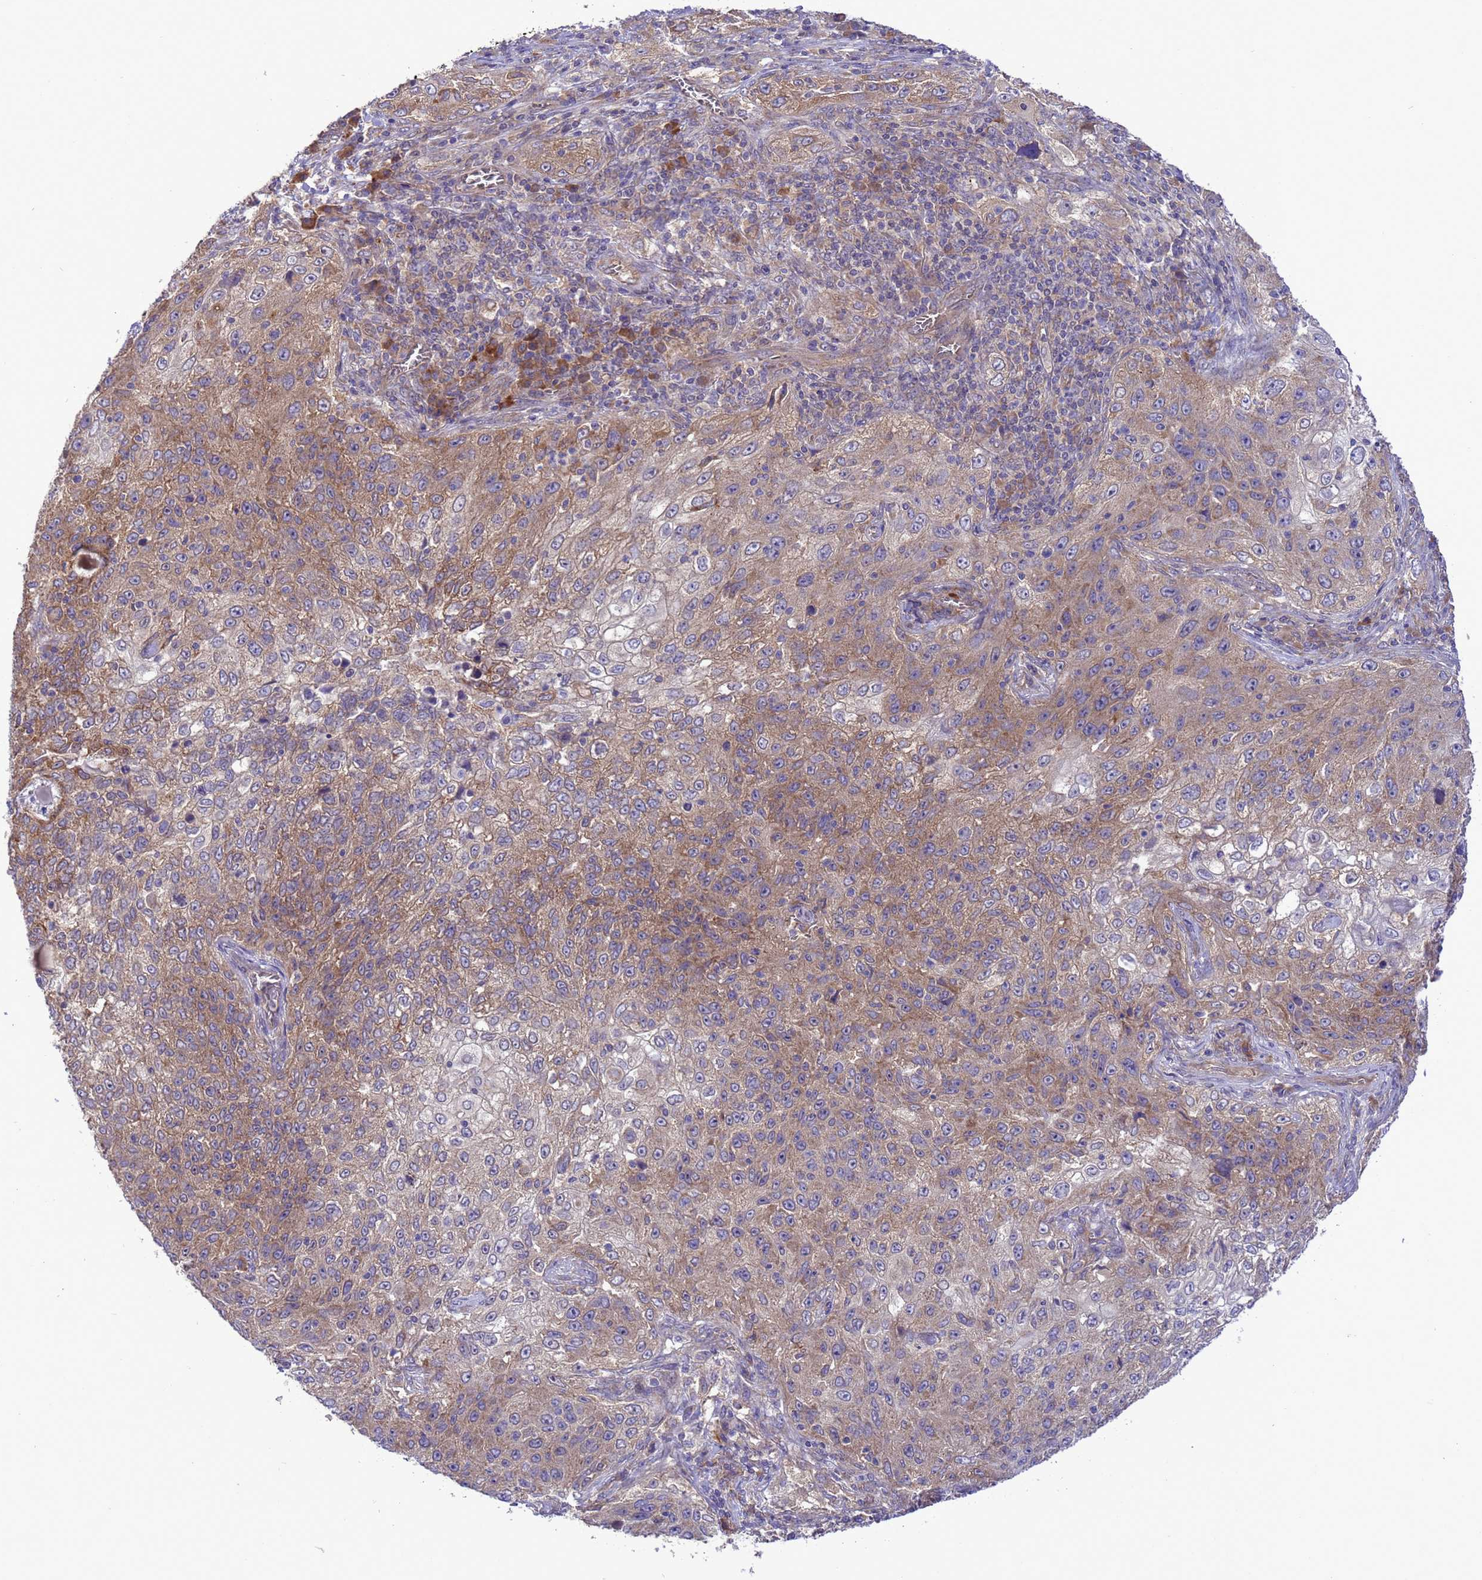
{"staining": {"intensity": "moderate", "quantity": ">75%", "location": "cytoplasmic/membranous"}, "tissue": "lung cancer", "cell_type": "Tumor cells", "image_type": "cancer", "snomed": [{"axis": "morphology", "description": "Squamous cell carcinoma, NOS"}, {"axis": "topography", "description": "Lung"}], "caption": "High-power microscopy captured an immunohistochemistry photomicrograph of squamous cell carcinoma (lung), revealing moderate cytoplasmic/membranous staining in approximately >75% of tumor cells. The staining is performed using DAB brown chromogen to label protein expression. The nuclei are counter-stained blue using hematoxylin.", "gene": "ARHGAP12", "patient": {"sex": "female", "age": 69}}